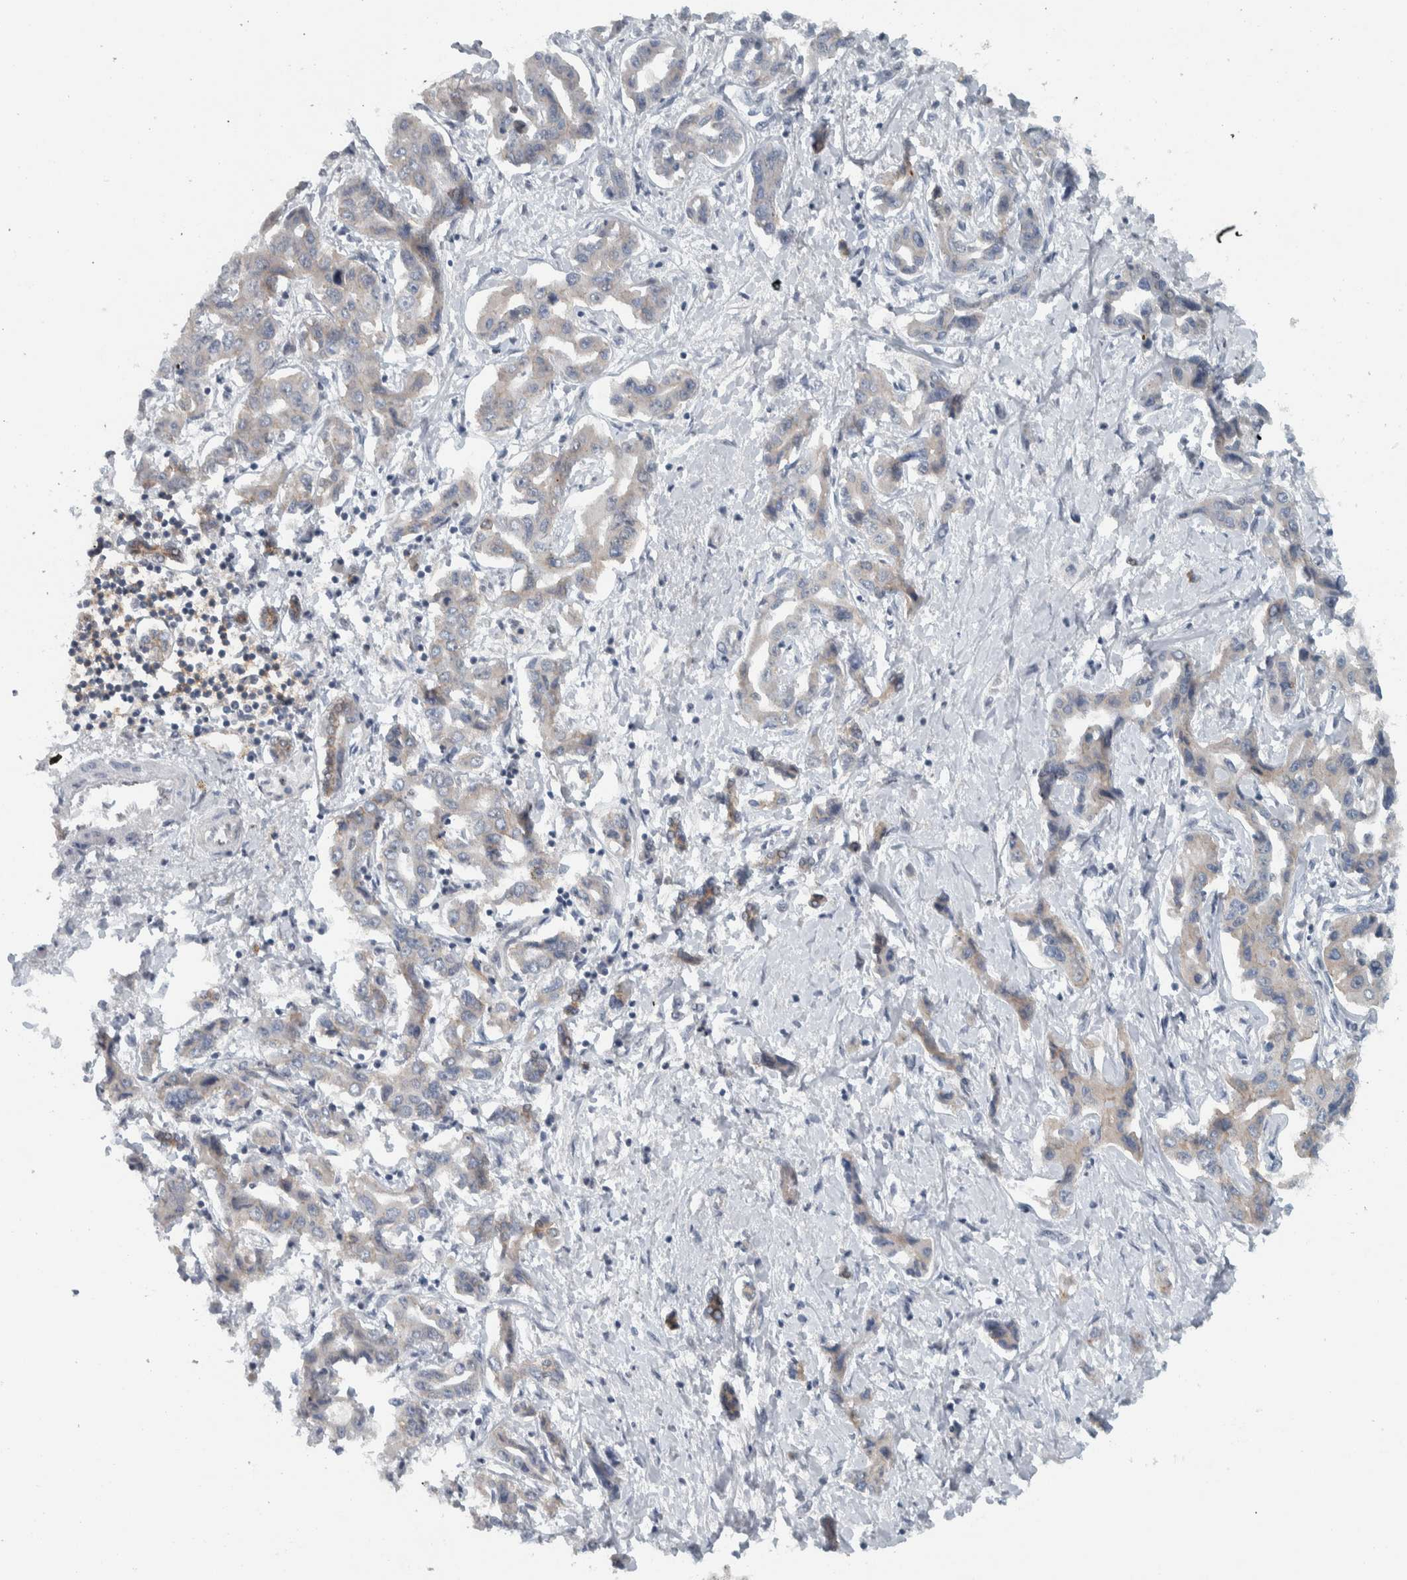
{"staining": {"intensity": "negative", "quantity": "none", "location": "none"}, "tissue": "liver cancer", "cell_type": "Tumor cells", "image_type": "cancer", "snomed": [{"axis": "morphology", "description": "Cholangiocarcinoma"}, {"axis": "topography", "description": "Liver"}], "caption": "Immunohistochemistry (IHC) image of human liver cancer (cholangiocarcinoma) stained for a protein (brown), which shows no staining in tumor cells.", "gene": "ADPRM", "patient": {"sex": "male", "age": 59}}